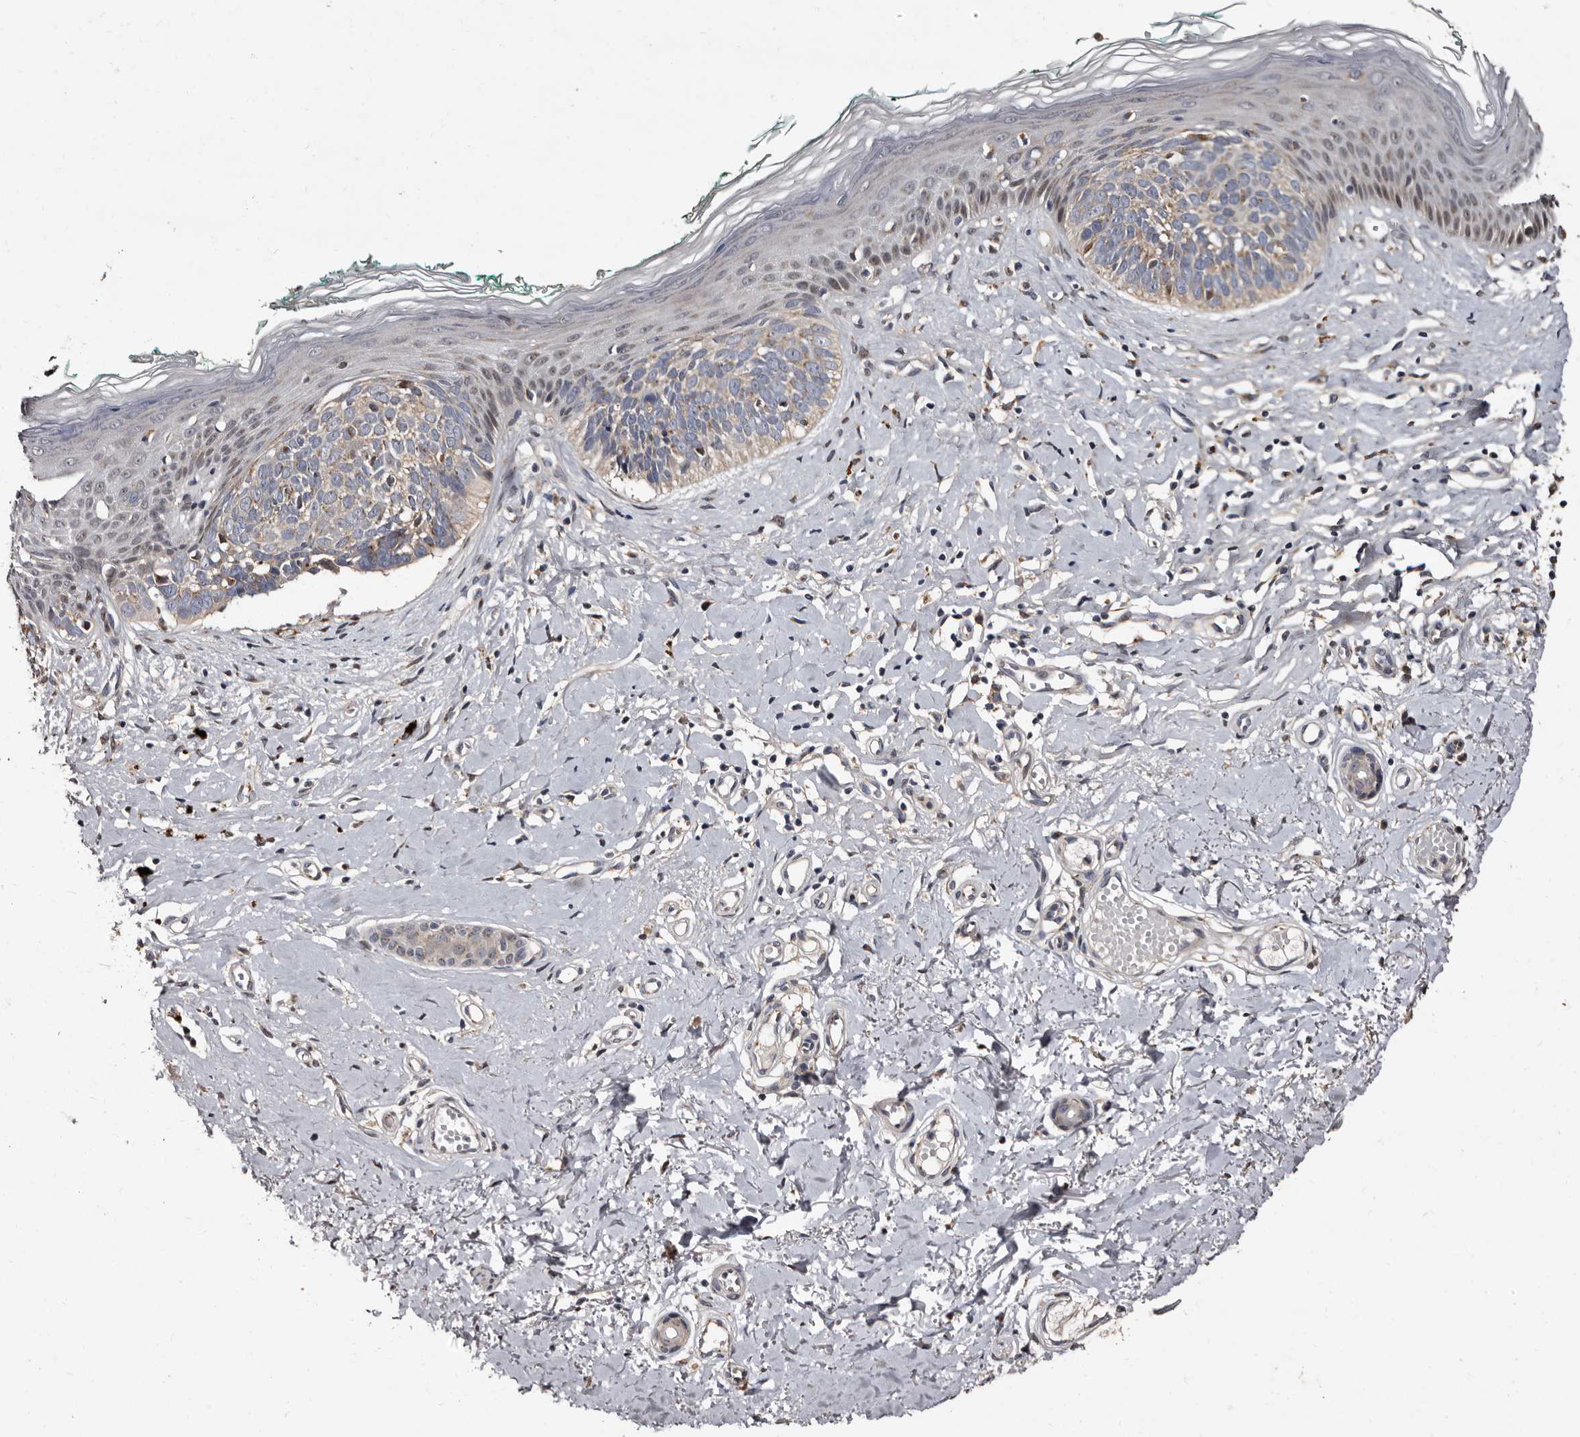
{"staining": {"intensity": "weak", "quantity": "<25%", "location": "cytoplasmic/membranous"}, "tissue": "skin cancer", "cell_type": "Tumor cells", "image_type": "cancer", "snomed": [{"axis": "morphology", "description": "Basal cell carcinoma"}, {"axis": "topography", "description": "Skin"}], "caption": "High magnification brightfield microscopy of basal cell carcinoma (skin) stained with DAB (3,3'-diaminobenzidine) (brown) and counterstained with hematoxylin (blue): tumor cells show no significant expression.", "gene": "FAM91A1", "patient": {"sex": "male", "age": 48}}